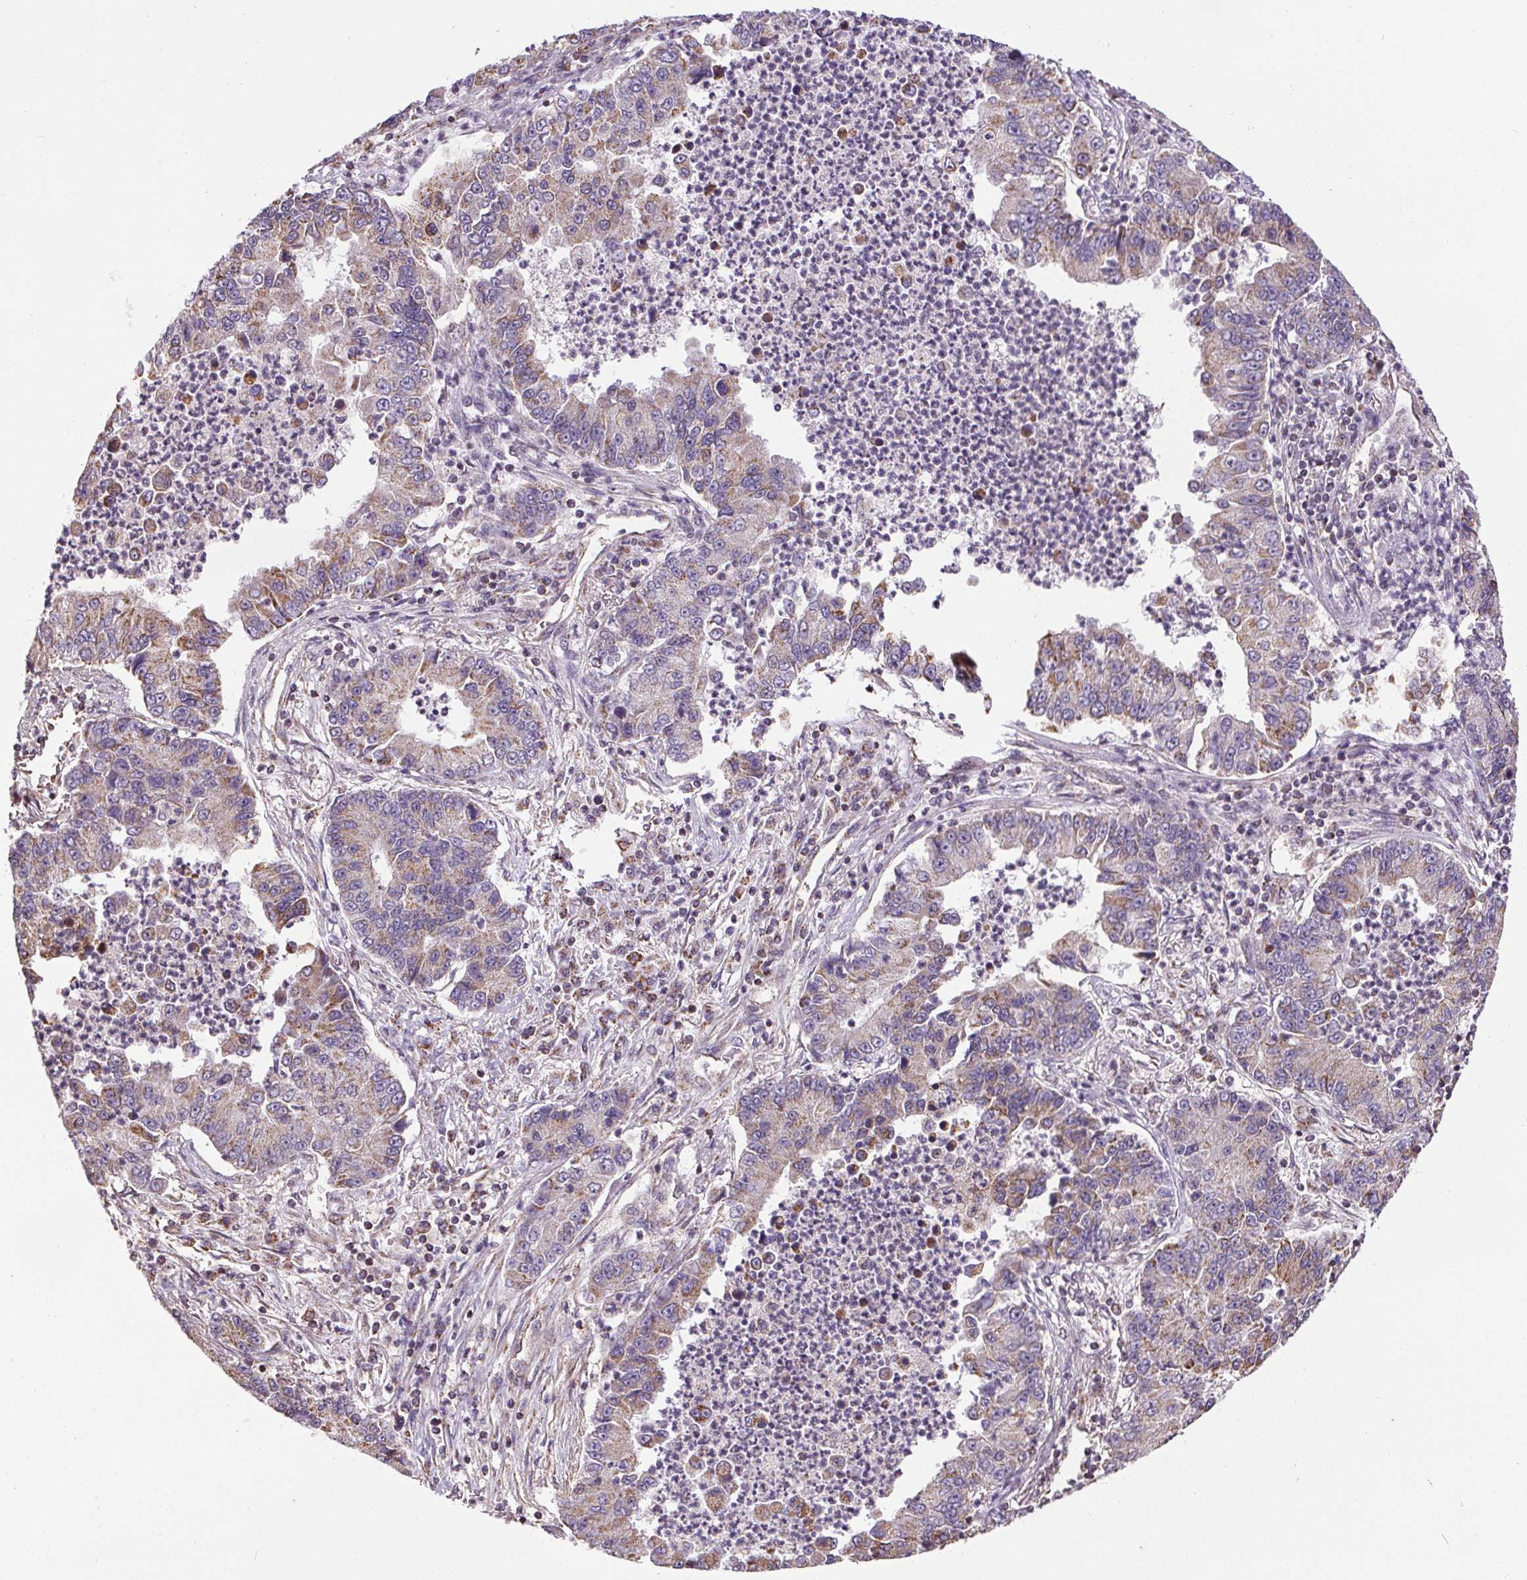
{"staining": {"intensity": "moderate", "quantity": "<25%", "location": "cytoplasmic/membranous"}, "tissue": "lung cancer", "cell_type": "Tumor cells", "image_type": "cancer", "snomed": [{"axis": "morphology", "description": "Adenocarcinoma, NOS"}, {"axis": "topography", "description": "Lung"}], "caption": "Brown immunohistochemical staining in adenocarcinoma (lung) demonstrates moderate cytoplasmic/membranous expression in approximately <25% of tumor cells.", "gene": "ZNF548", "patient": {"sex": "female", "age": 57}}